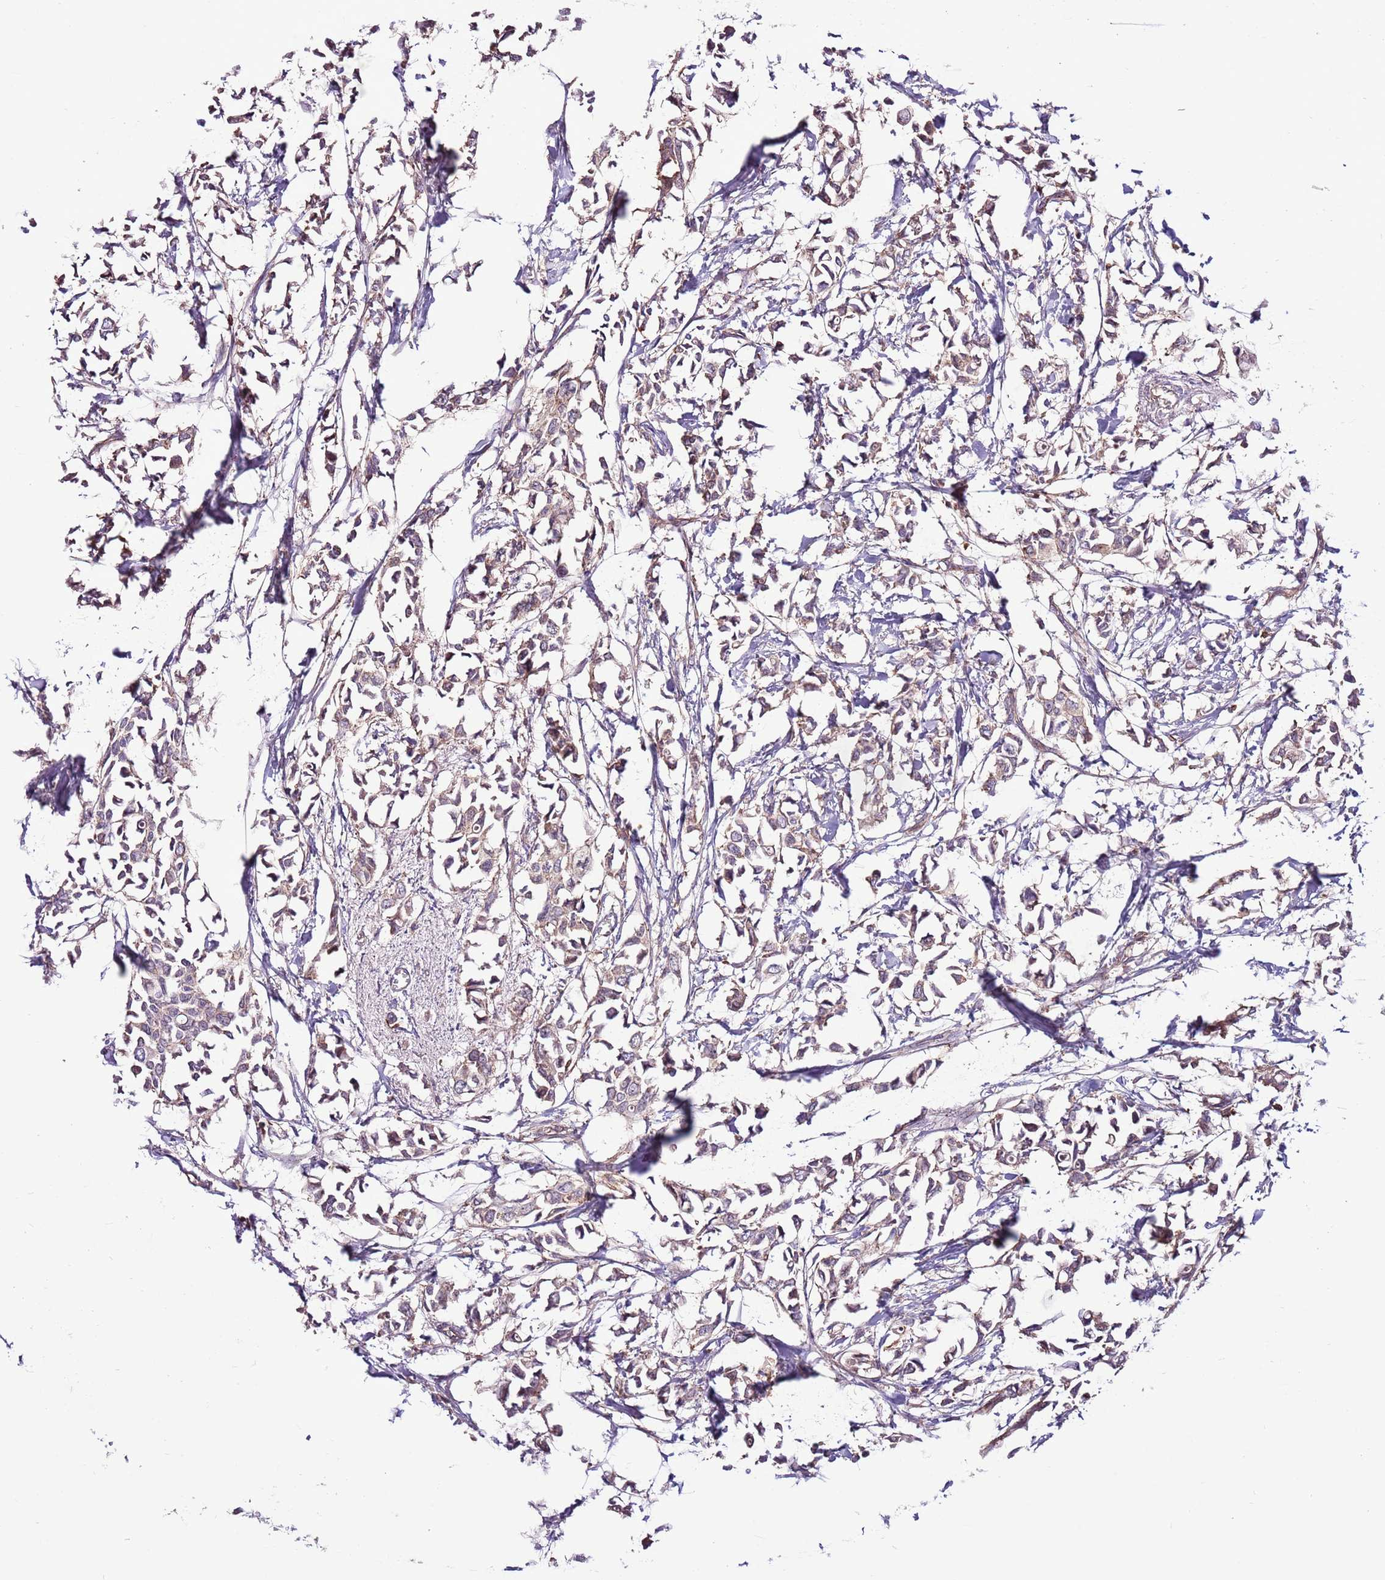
{"staining": {"intensity": "weak", "quantity": ">75%", "location": "cytoplasmic/membranous"}, "tissue": "breast cancer", "cell_type": "Tumor cells", "image_type": "cancer", "snomed": [{"axis": "morphology", "description": "Duct carcinoma"}, {"axis": "topography", "description": "Breast"}], "caption": "Immunohistochemistry micrograph of neoplastic tissue: breast cancer (intraductal carcinoma) stained using IHC reveals low levels of weak protein expression localized specifically in the cytoplasmic/membranous of tumor cells, appearing as a cytoplasmic/membranous brown color.", "gene": "ZSWIM1", "patient": {"sex": "female", "age": 41}}